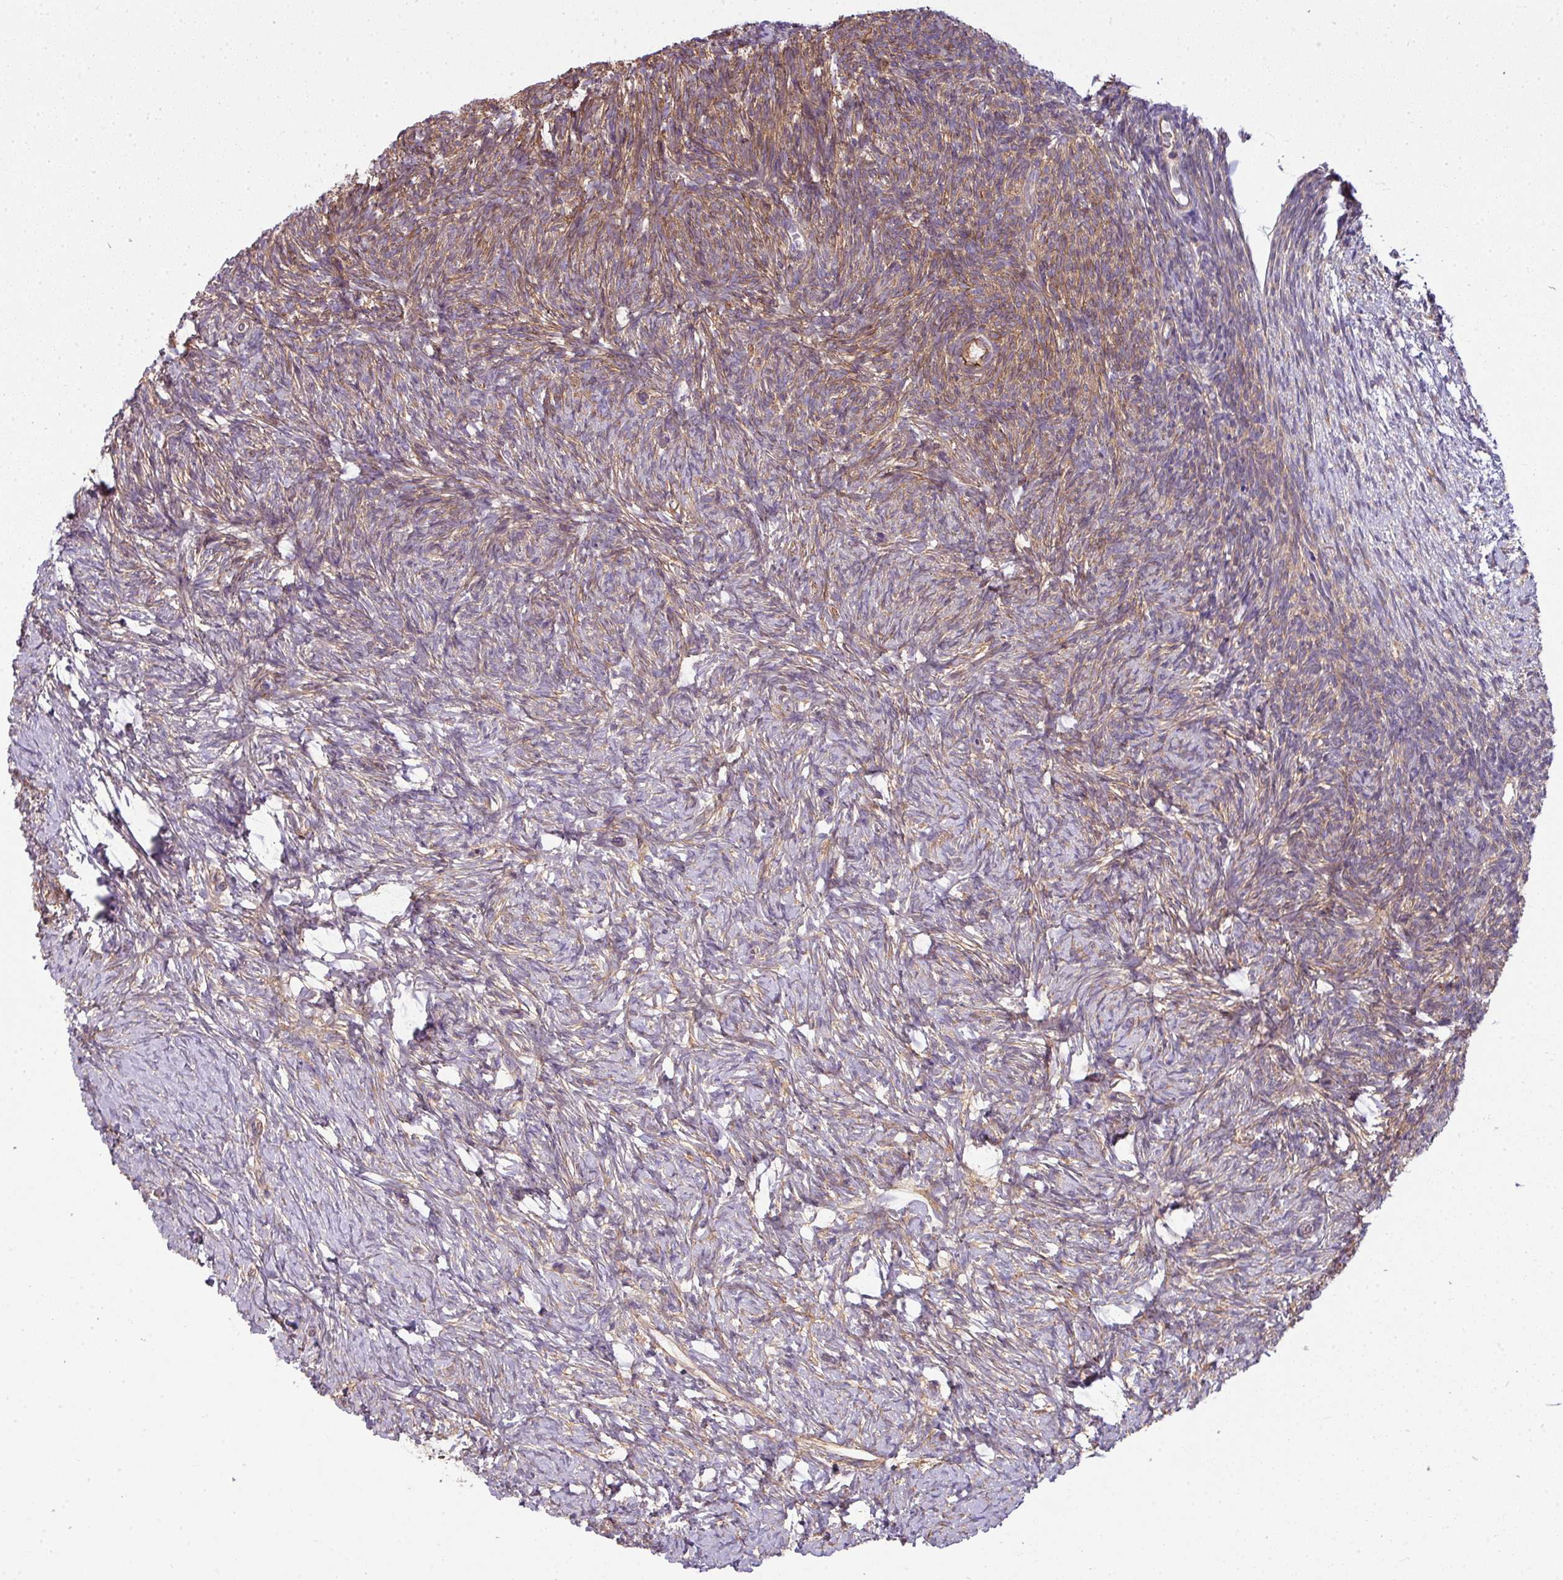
{"staining": {"intensity": "moderate", "quantity": "25%-75%", "location": "cytoplasmic/membranous"}, "tissue": "ovary", "cell_type": "Ovarian stroma cells", "image_type": "normal", "snomed": [{"axis": "morphology", "description": "Normal tissue, NOS"}, {"axis": "topography", "description": "Ovary"}], "caption": "Ovary stained for a protein shows moderate cytoplasmic/membranous positivity in ovarian stroma cells. The protein is shown in brown color, while the nuclei are stained blue.", "gene": "PALS2", "patient": {"sex": "female", "age": 39}}